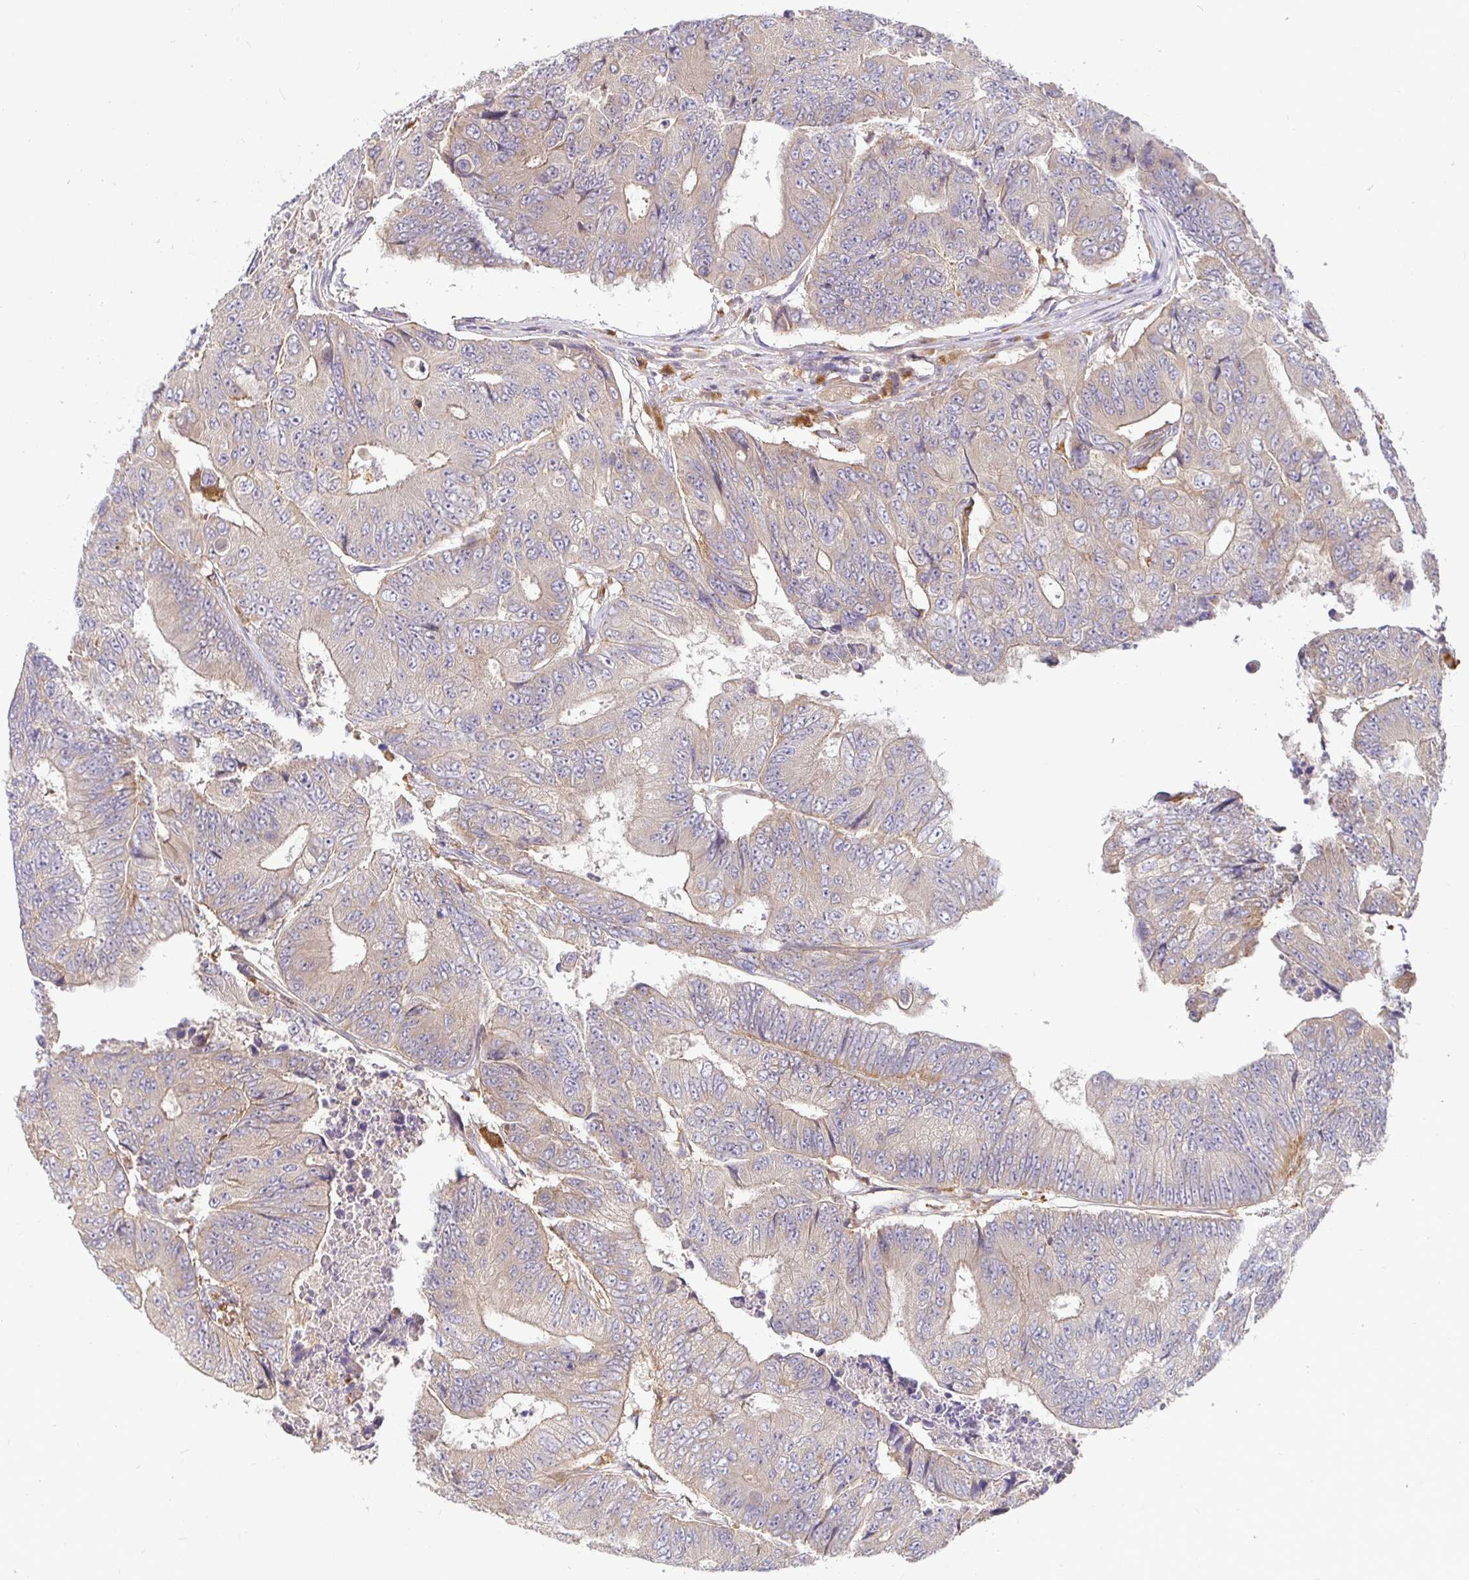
{"staining": {"intensity": "weak", "quantity": "25%-75%", "location": "cytoplasmic/membranous"}, "tissue": "colorectal cancer", "cell_type": "Tumor cells", "image_type": "cancer", "snomed": [{"axis": "morphology", "description": "Adenocarcinoma, NOS"}, {"axis": "topography", "description": "Colon"}], "caption": "A high-resolution histopathology image shows IHC staining of colorectal cancer (adenocarcinoma), which shows weak cytoplasmic/membranous staining in about 25%-75% of tumor cells.", "gene": "ATP6V1F", "patient": {"sex": "female", "age": 48}}